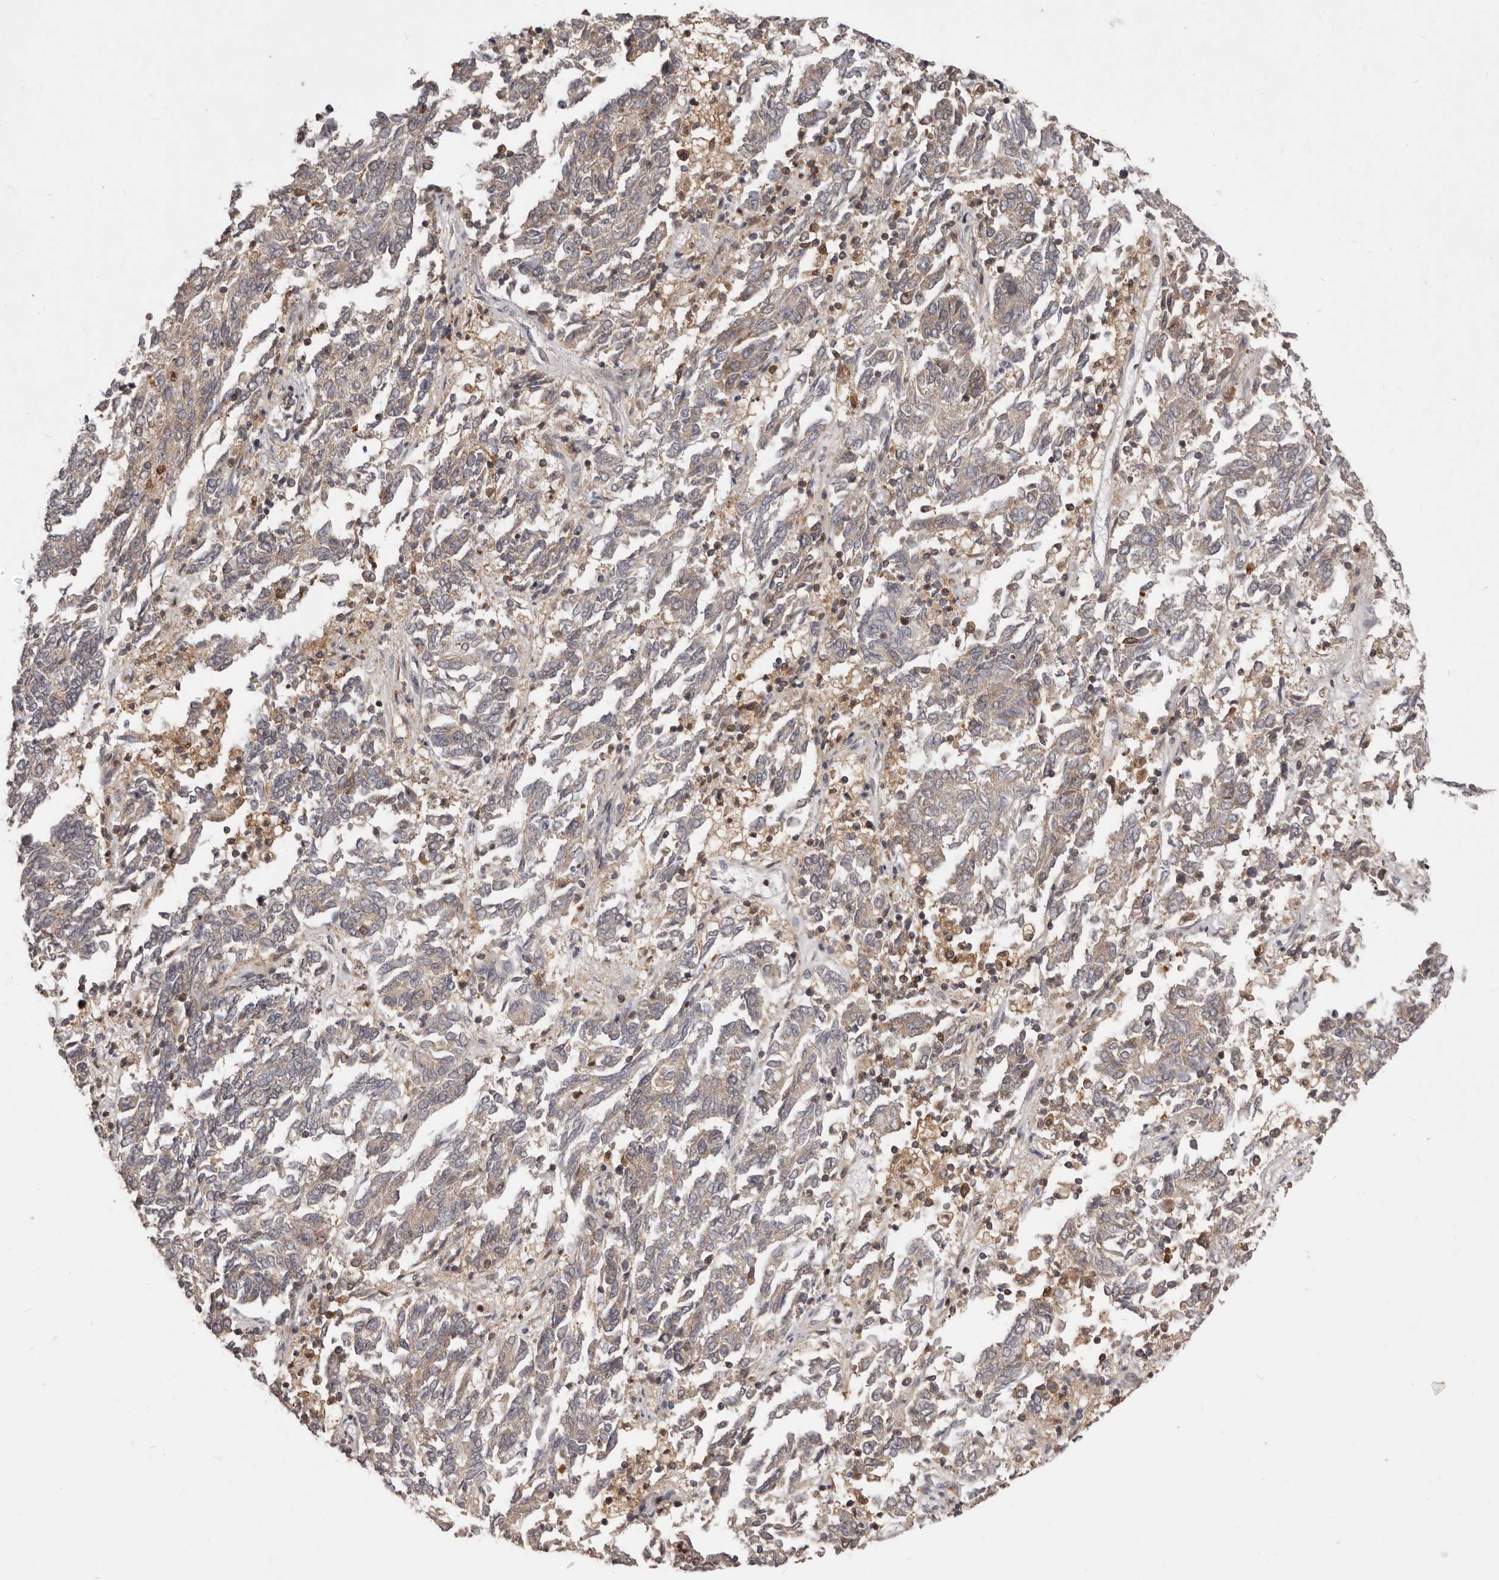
{"staining": {"intensity": "weak", "quantity": "<25%", "location": "cytoplasmic/membranous"}, "tissue": "endometrial cancer", "cell_type": "Tumor cells", "image_type": "cancer", "snomed": [{"axis": "morphology", "description": "Adenocarcinoma, NOS"}, {"axis": "topography", "description": "Endometrium"}], "caption": "Immunohistochemistry image of neoplastic tissue: endometrial cancer stained with DAB exhibits no significant protein staining in tumor cells. Nuclei are stained in blue.", "gene": "RNF187", "patient": {"sex": "female", "age": 80}}